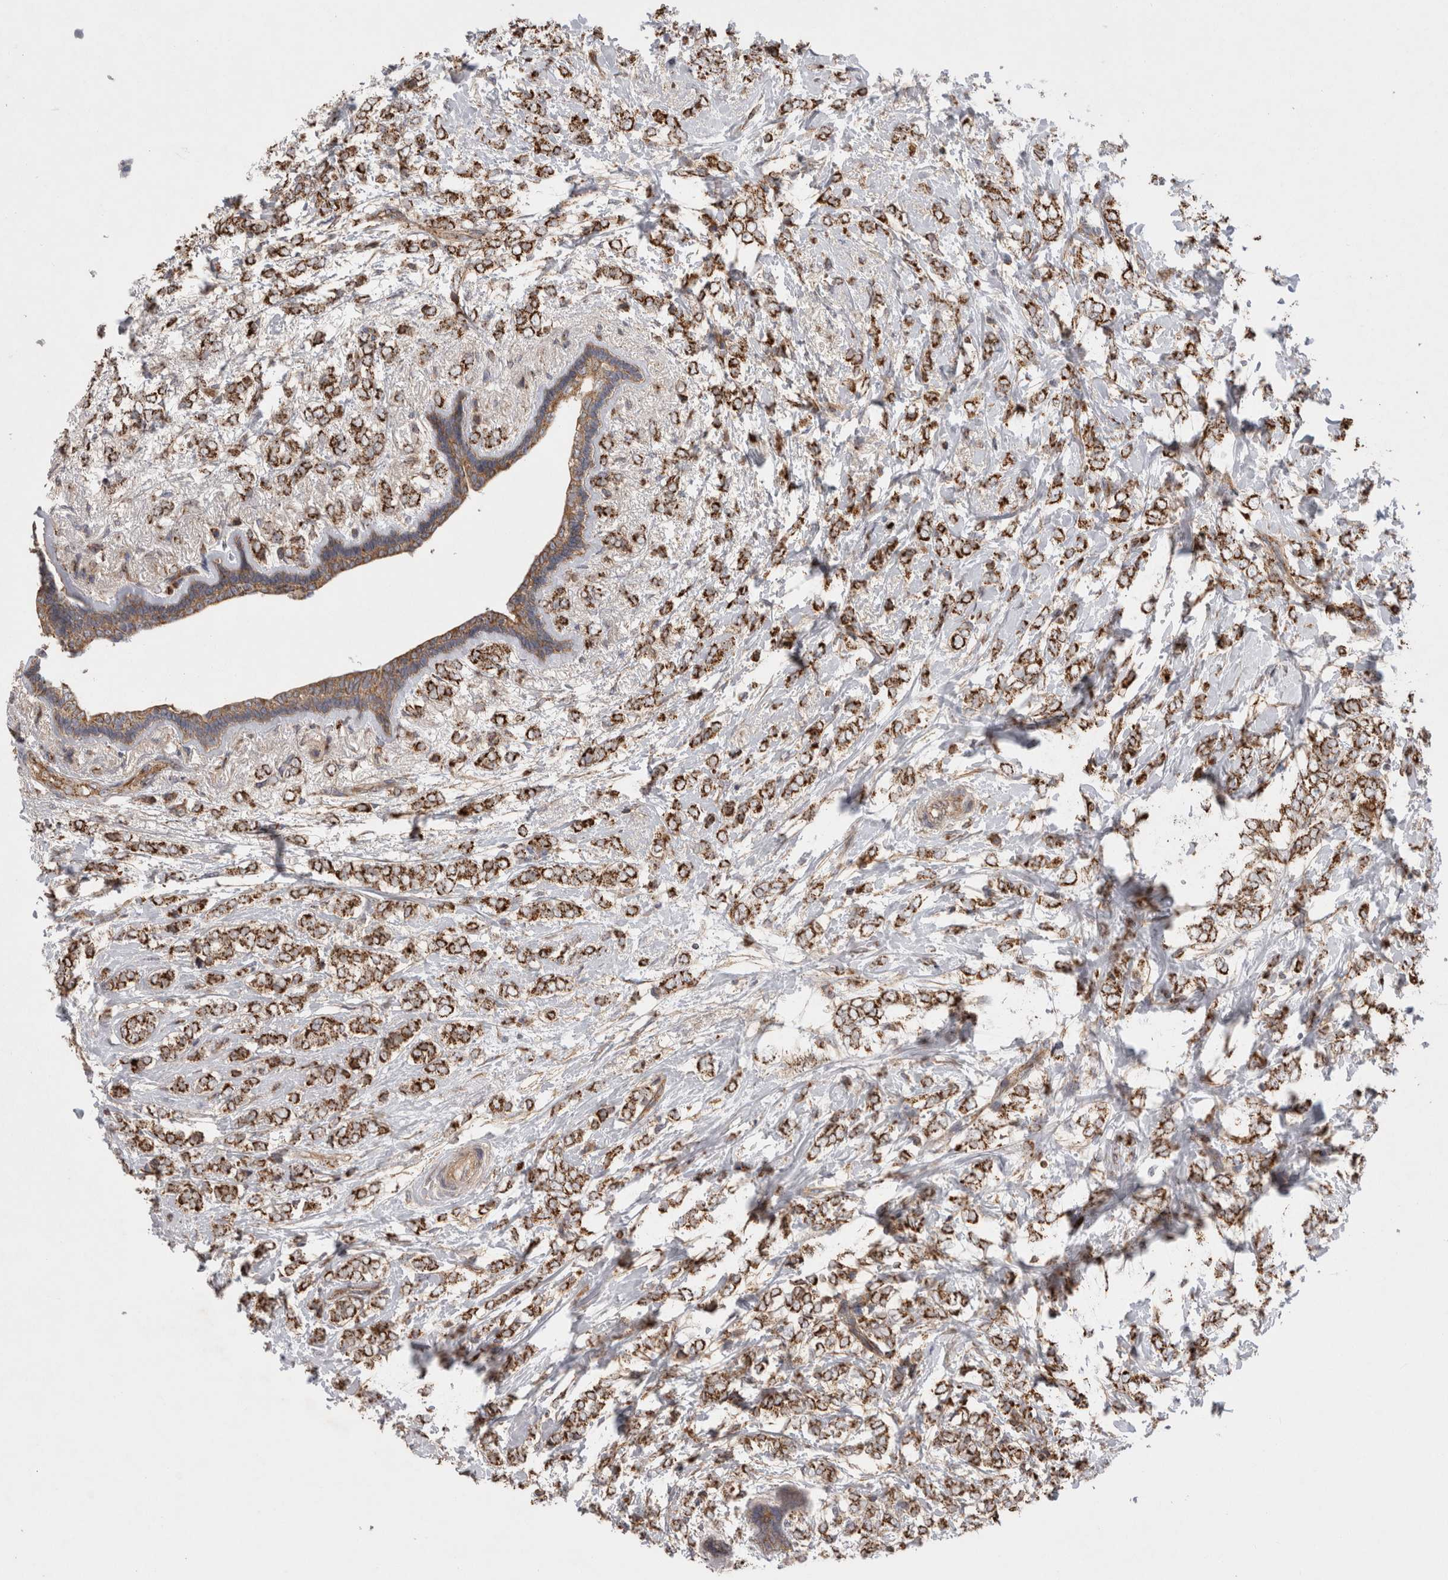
{"staining": {"intensity": "strong", "quantity": ">75%", "location": "cytoplasmic/membranous"}, "tissue": "breast cancer", "cell_type": "Tumor cells", "image_type": "cancer", "snomed": [{"axis": "morphology", "description": "Normal tissue, NOS"}, {"axis": "morphology", "description": "Lobular carcinoma"}, {"axis": "topography", "description": "Breast"}], "caption": "Human breast cancer (lobular carcinoma) stained with a brown dye exhibits strong cytoplasmic/membranous positive expression in about >75% of tumor cells.", "gene": "DARS2", "patient": {"sex": "female", "age": 47}}